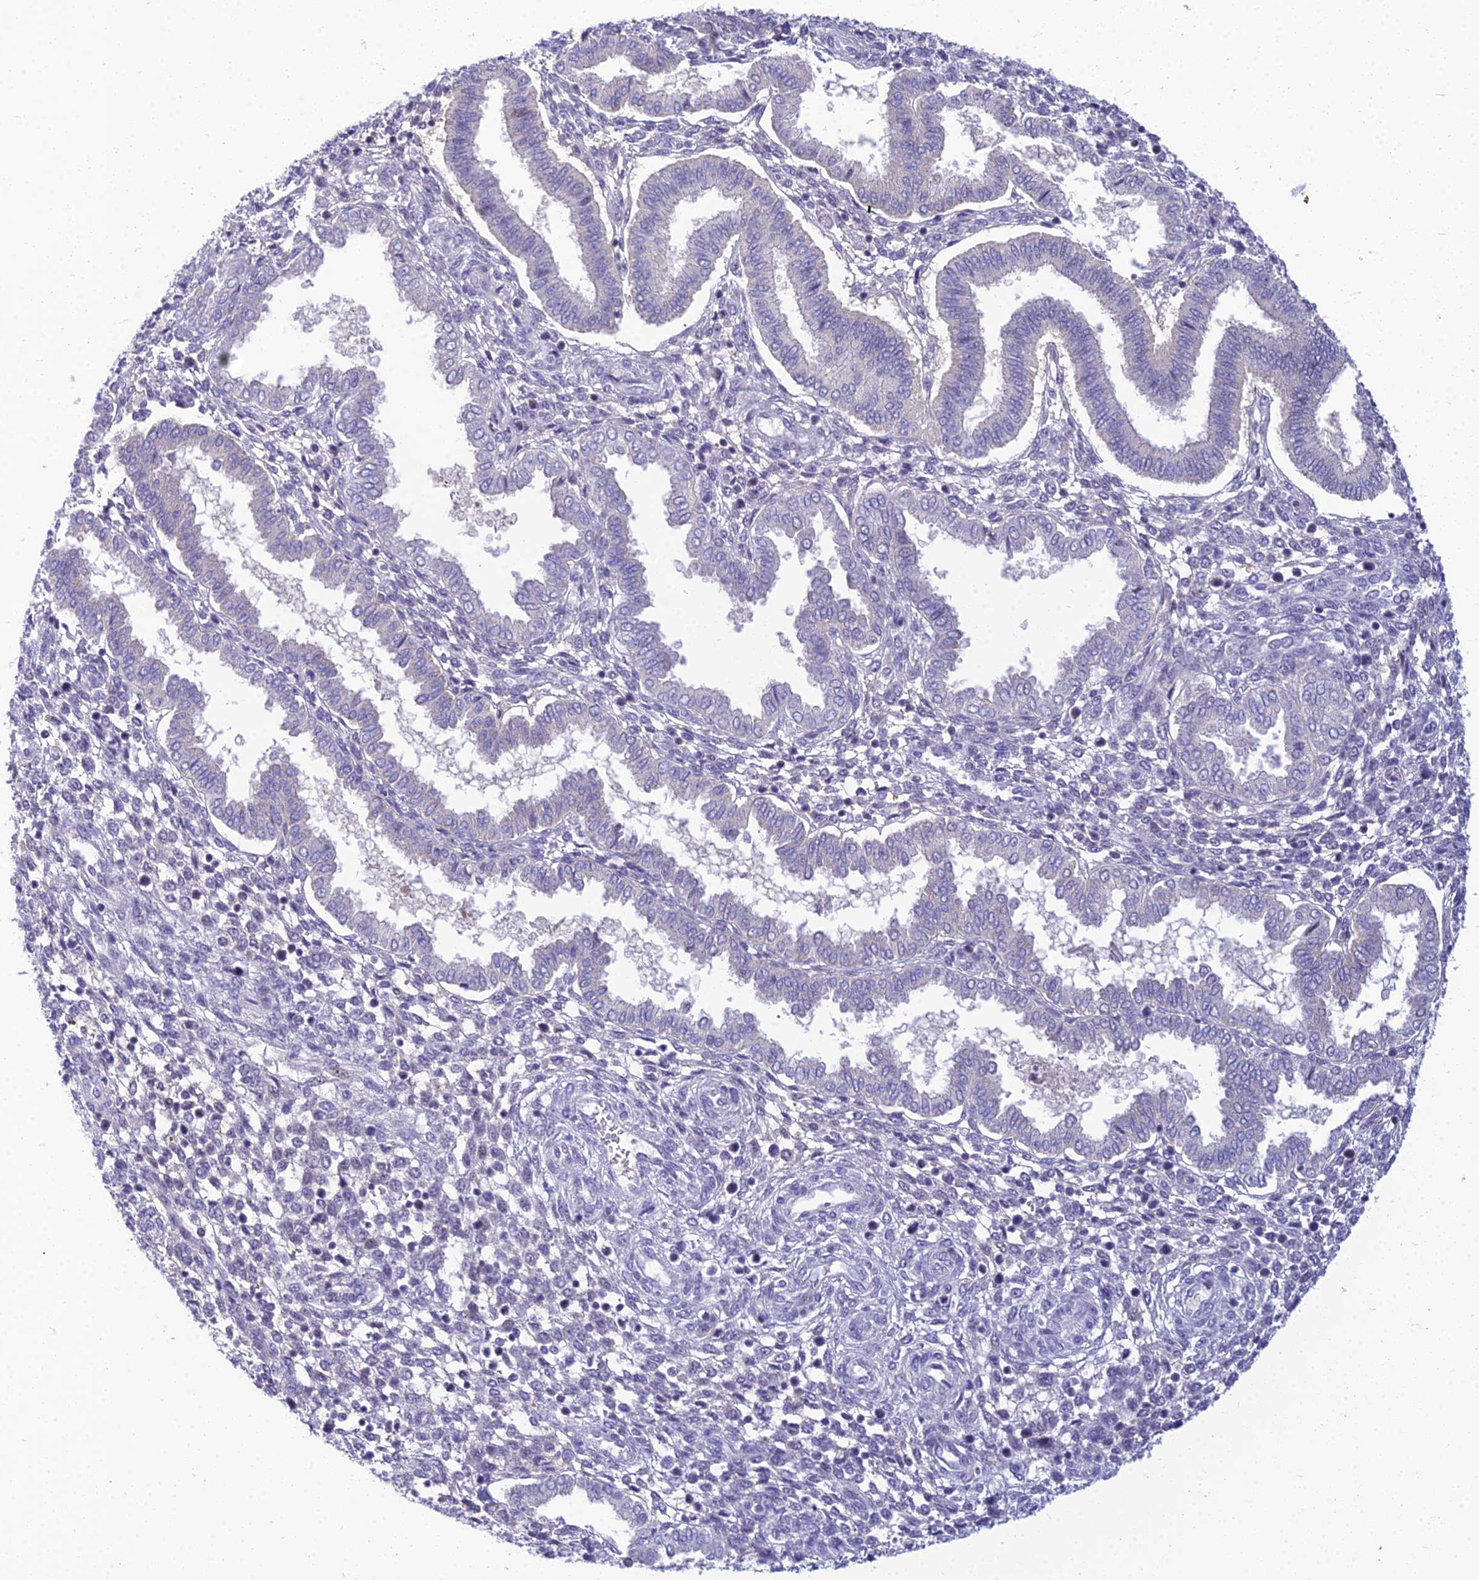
{"staining": {"intensity": "negative", "quantity": "none", "location": "none"}, "tissue": "endometrium", "cell_type": "Cells in endometrial stroma", "image_type": "normal", "snomed": [{"axis": "morphology", "description": "Normal tissue, NOS"}, {"axis": "topography", "description": "Endometrium"}], "caption": "IHC image of normal endometrium stained for a protein (brown), which displays no expression in cells in endometrial stroma.", "gene": "ZMIZ1", "patient": {"sex": "female", "age": 24}}